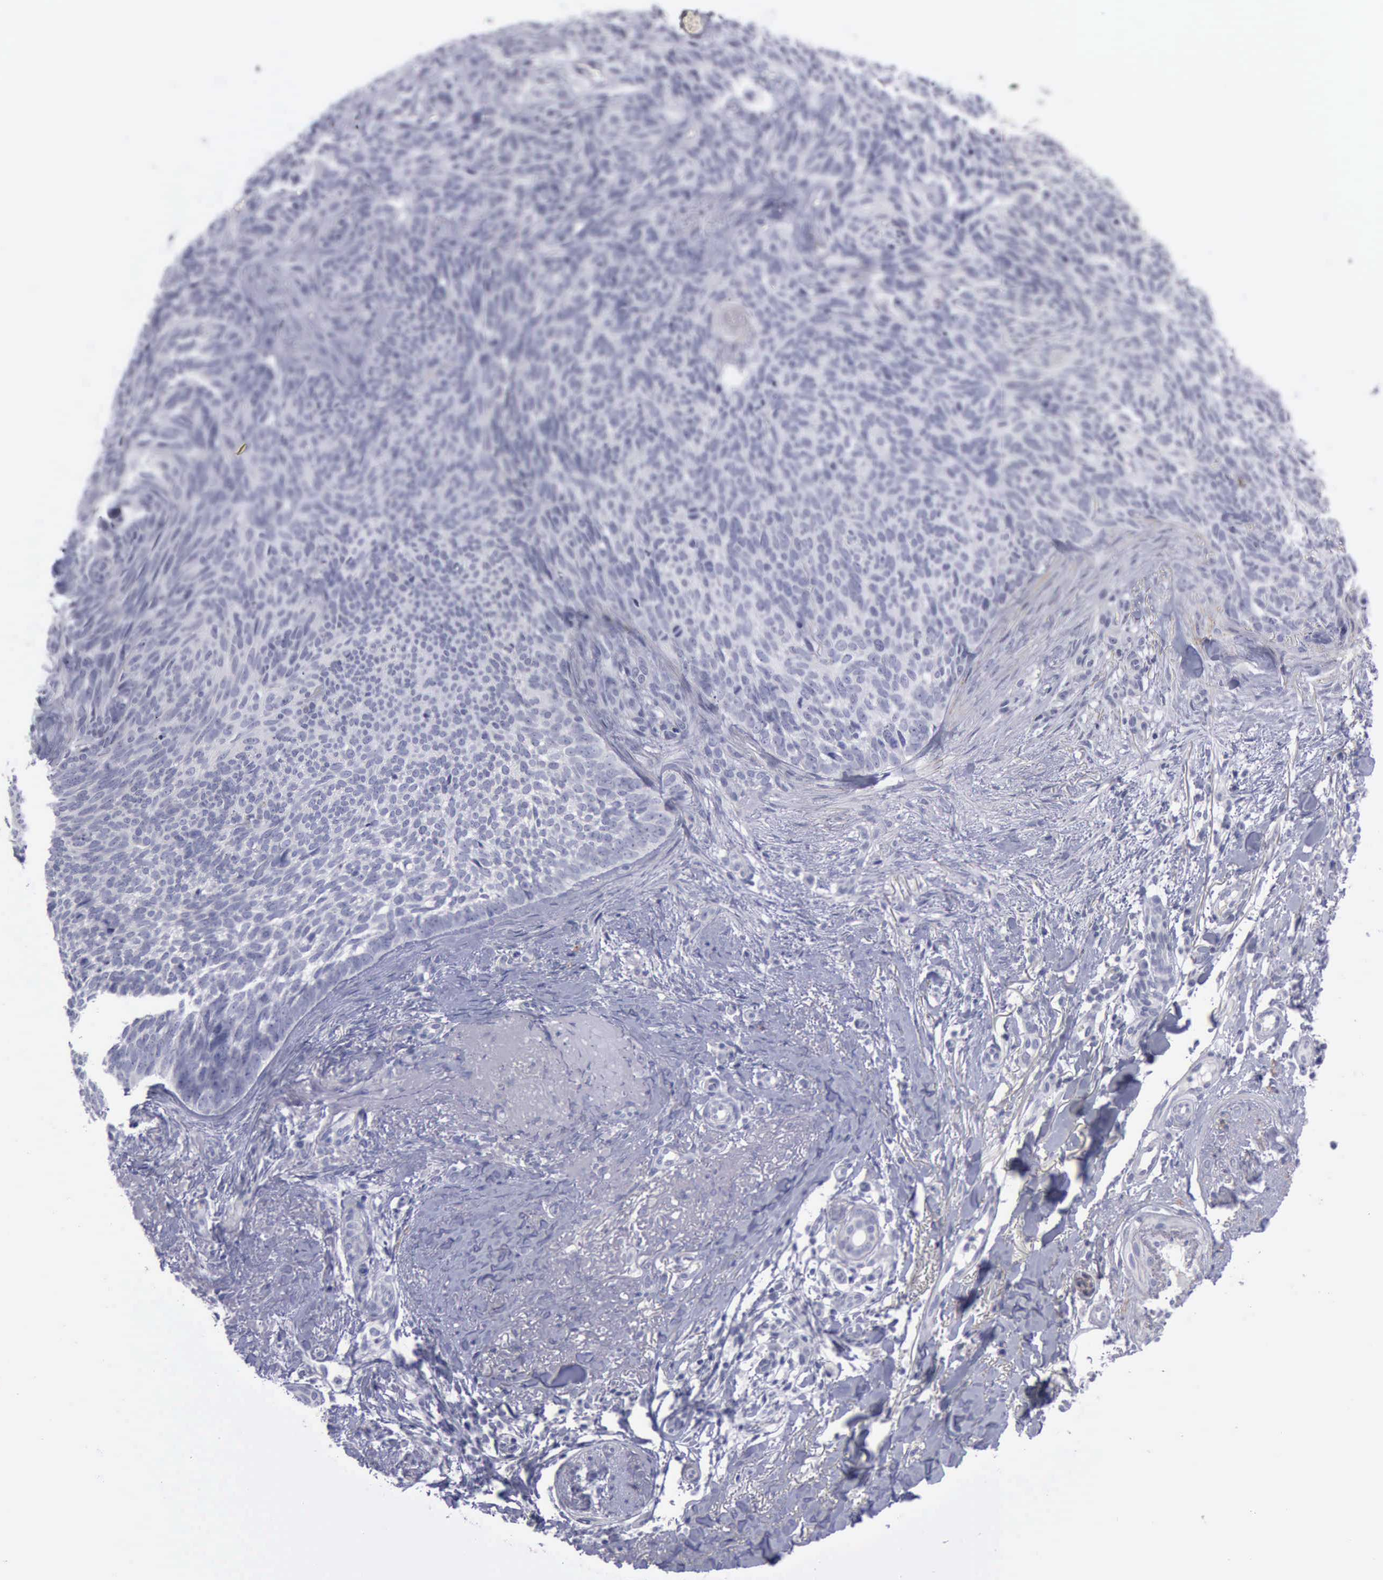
{"staining": {"intensity": "negative", "quantity": "none", "location": "none"}, "tissue": "skin cancer", "cell_type": "Tumor cells", "image_type": "cancer", "snomed": [{"axis": "morphology", "description": "Basal cell carcinoma"}, {"axis": "topography", "description": "Skin"}], "caption": "This is an immunohistochemistry image of skin basal cell carcinoma. There is no staining in tumor cells.", "gene": "CDH2", "patient": {"sex": "female", "age": 81}}